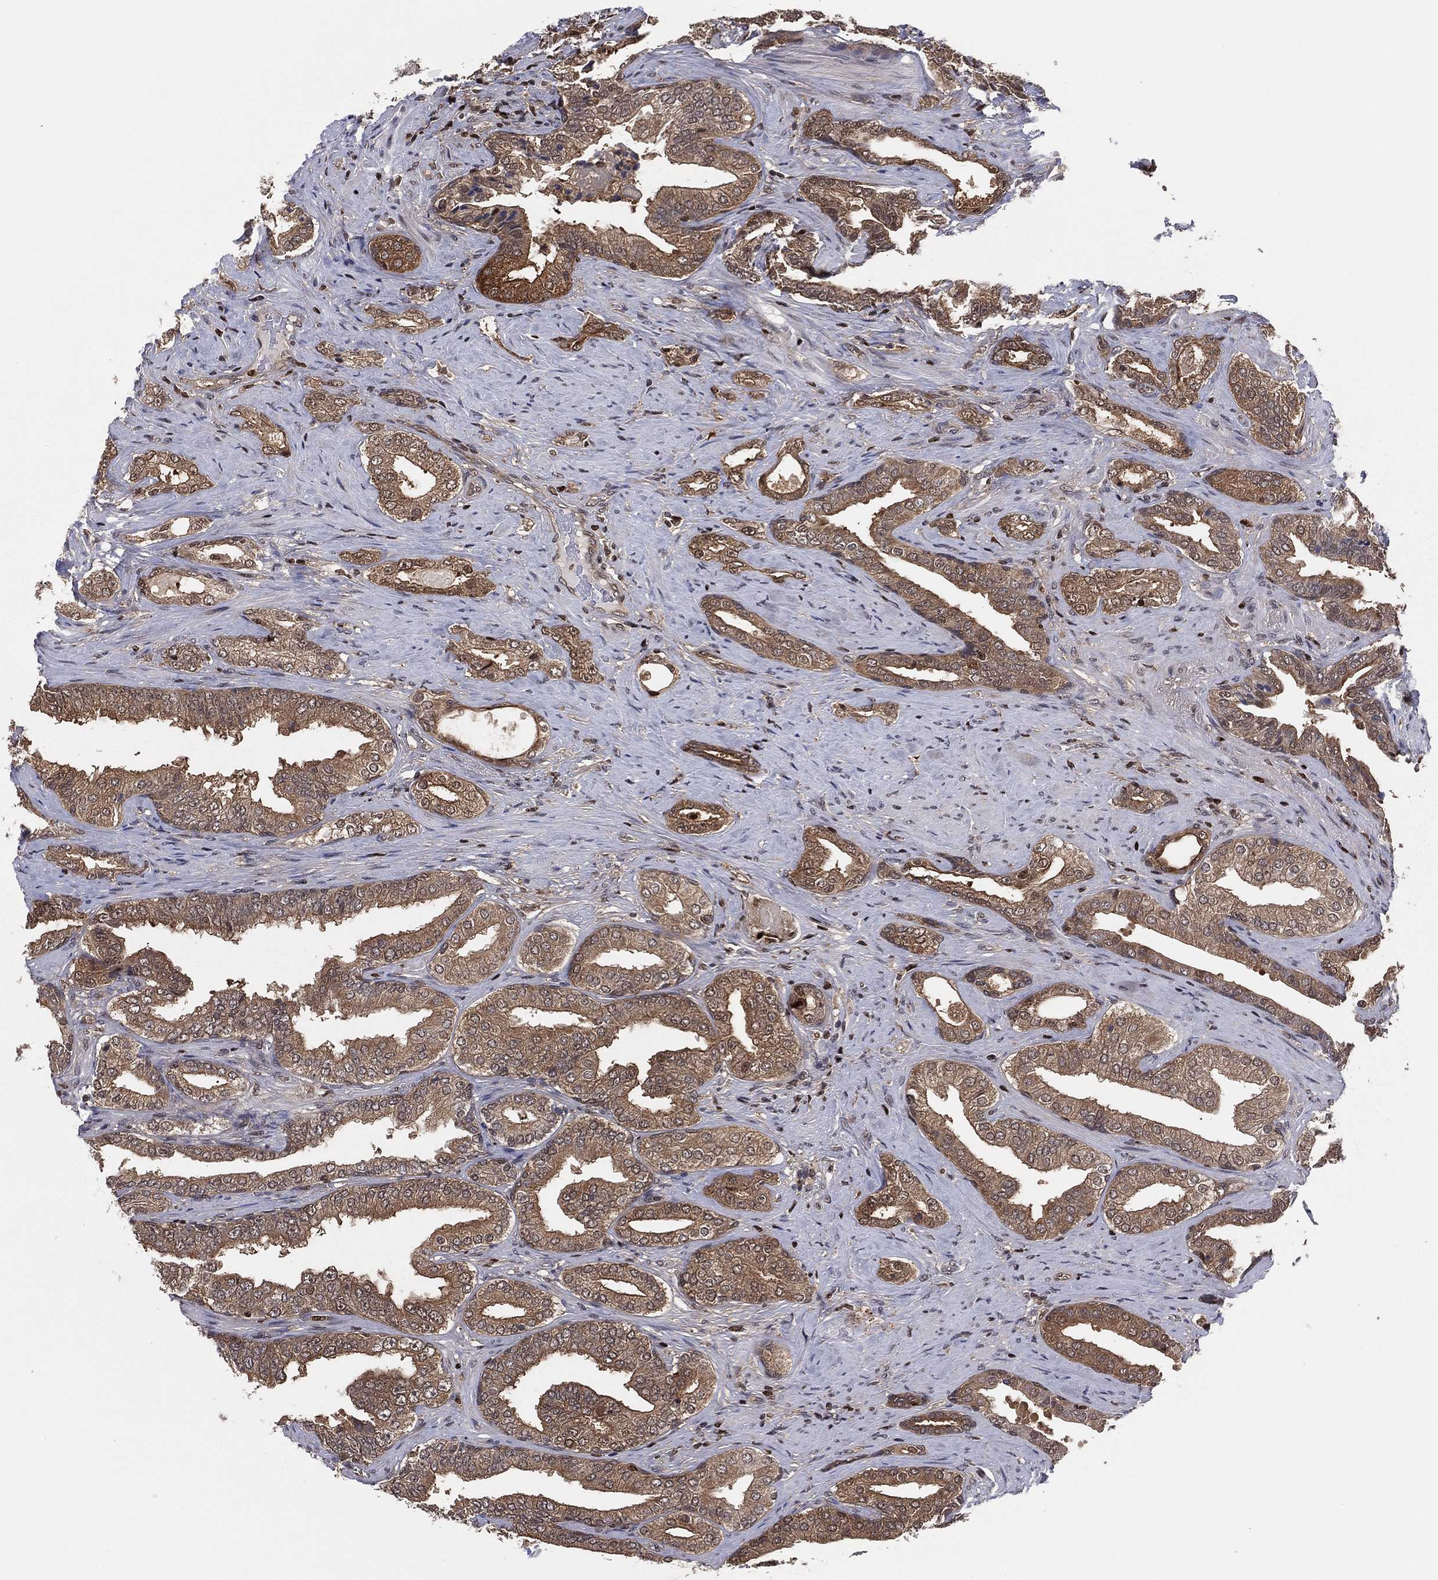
{"staining": {"intensity": "moderate", "quantity": ">75%", "location": "cytoplasmic/membranous"}, "tissue": "prostate cancer", "cell_type": "Tumor cells", "image_type": "cancer", "snomed": [{"axis": "morphology", "description": "Adenocarcinoma, Low grade"}, {"axis": "topography", "description": "Prostate and seminal vesicle, NOS"}], "caption": "High-power microscopy captured an immunohistochemistry photomicrograph of prostate cancer, revealing moderate cytoplasmic/membranous staining in approximately >75% of tumor cells.", "gene": "PSMA1", "patient": {"sex": "male", "age": 61}}